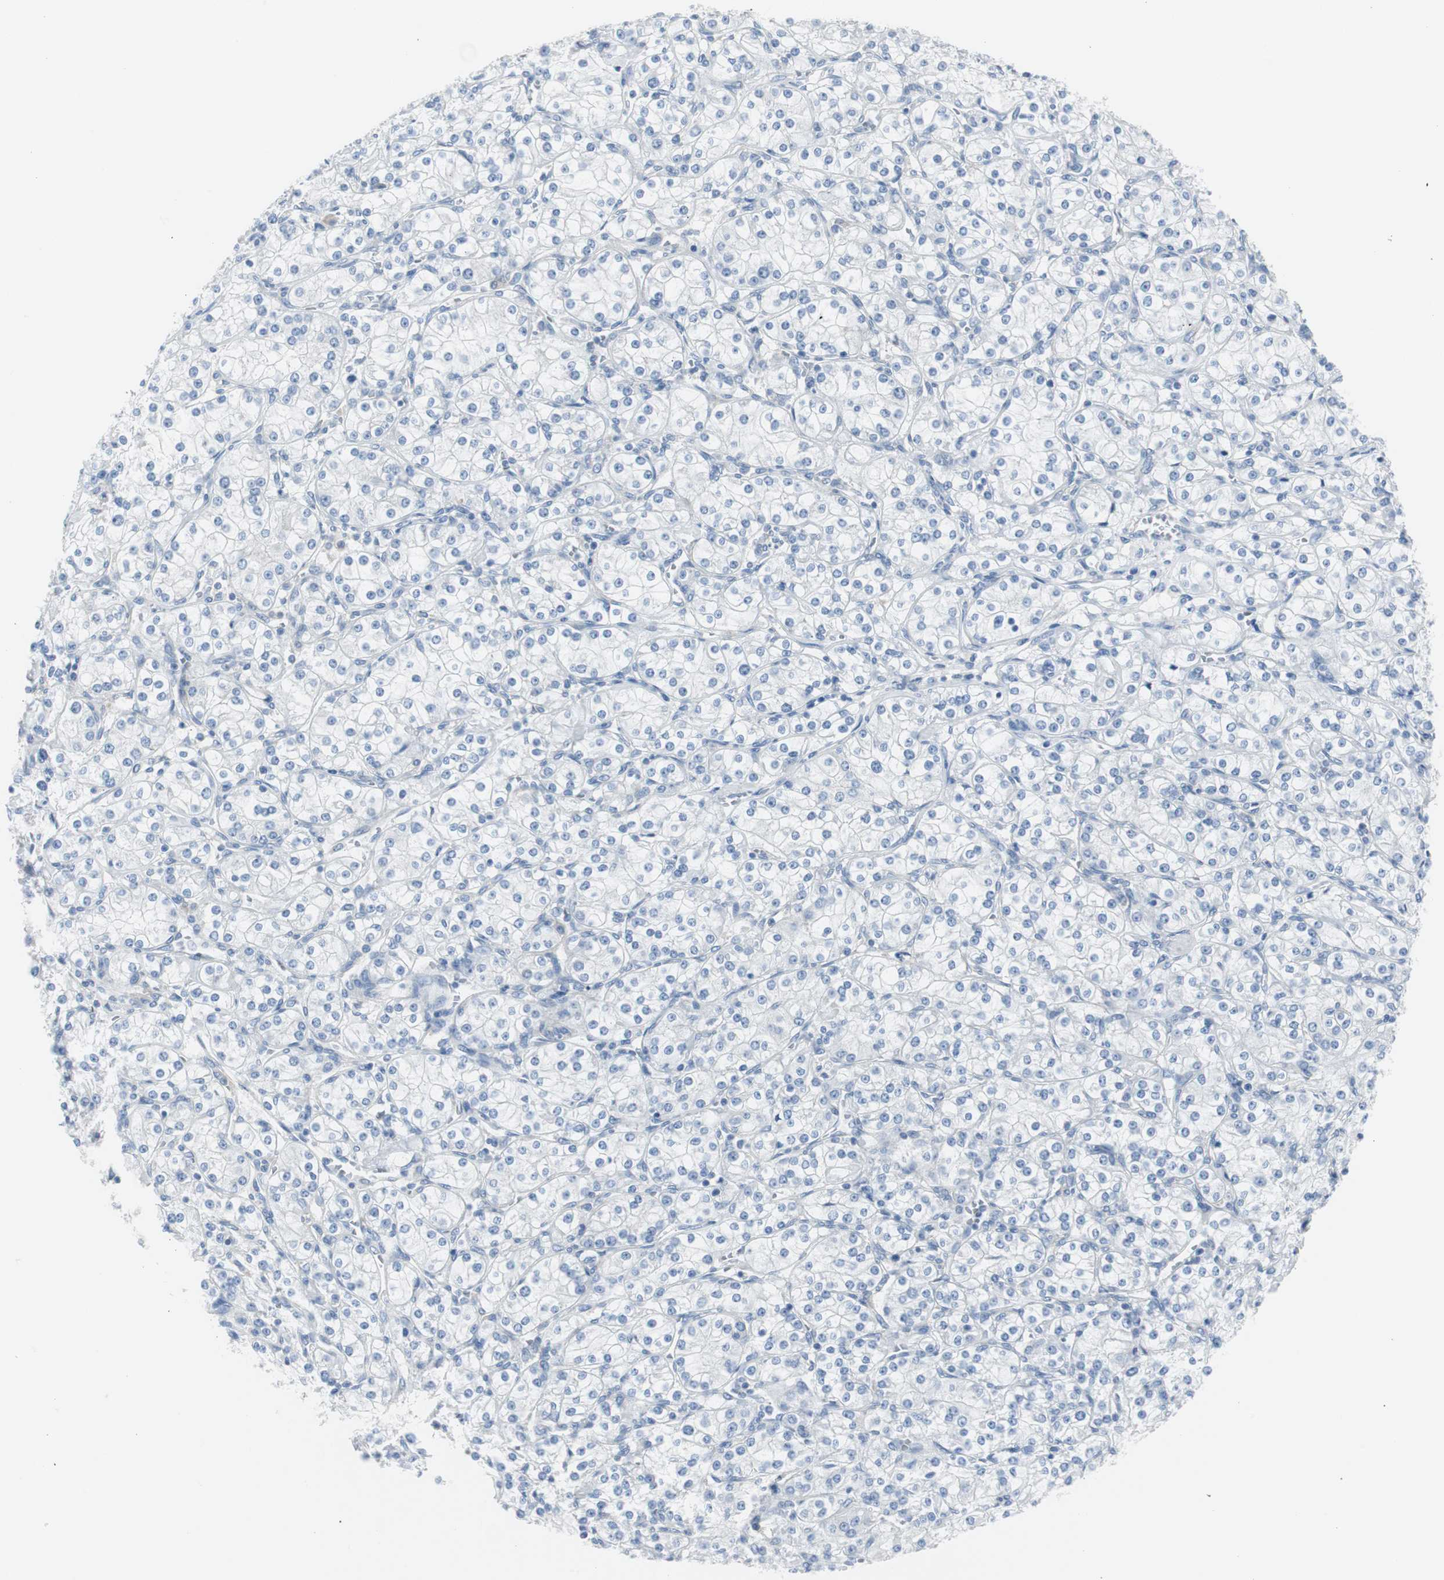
{"staining": {"intensity": "negative", "quantity": "none", "location": "none"}, "tissue": "renal cancer", "cell_type": "Tumor cells", "image_type": "cancer", "snomed": [{"axis": "morphology", "description": "Adenocarcinoma, NOS"}, {"axis": "topography", "description": "Kidney"}], "caption": "Immunohistochemistry histopathology image of renal adenocarcinoma stained for a protein (brown), which demonstrates no staining in tumor cells.", "gene": "RPS12", "patient": {"sex": "male", "age": 77}}